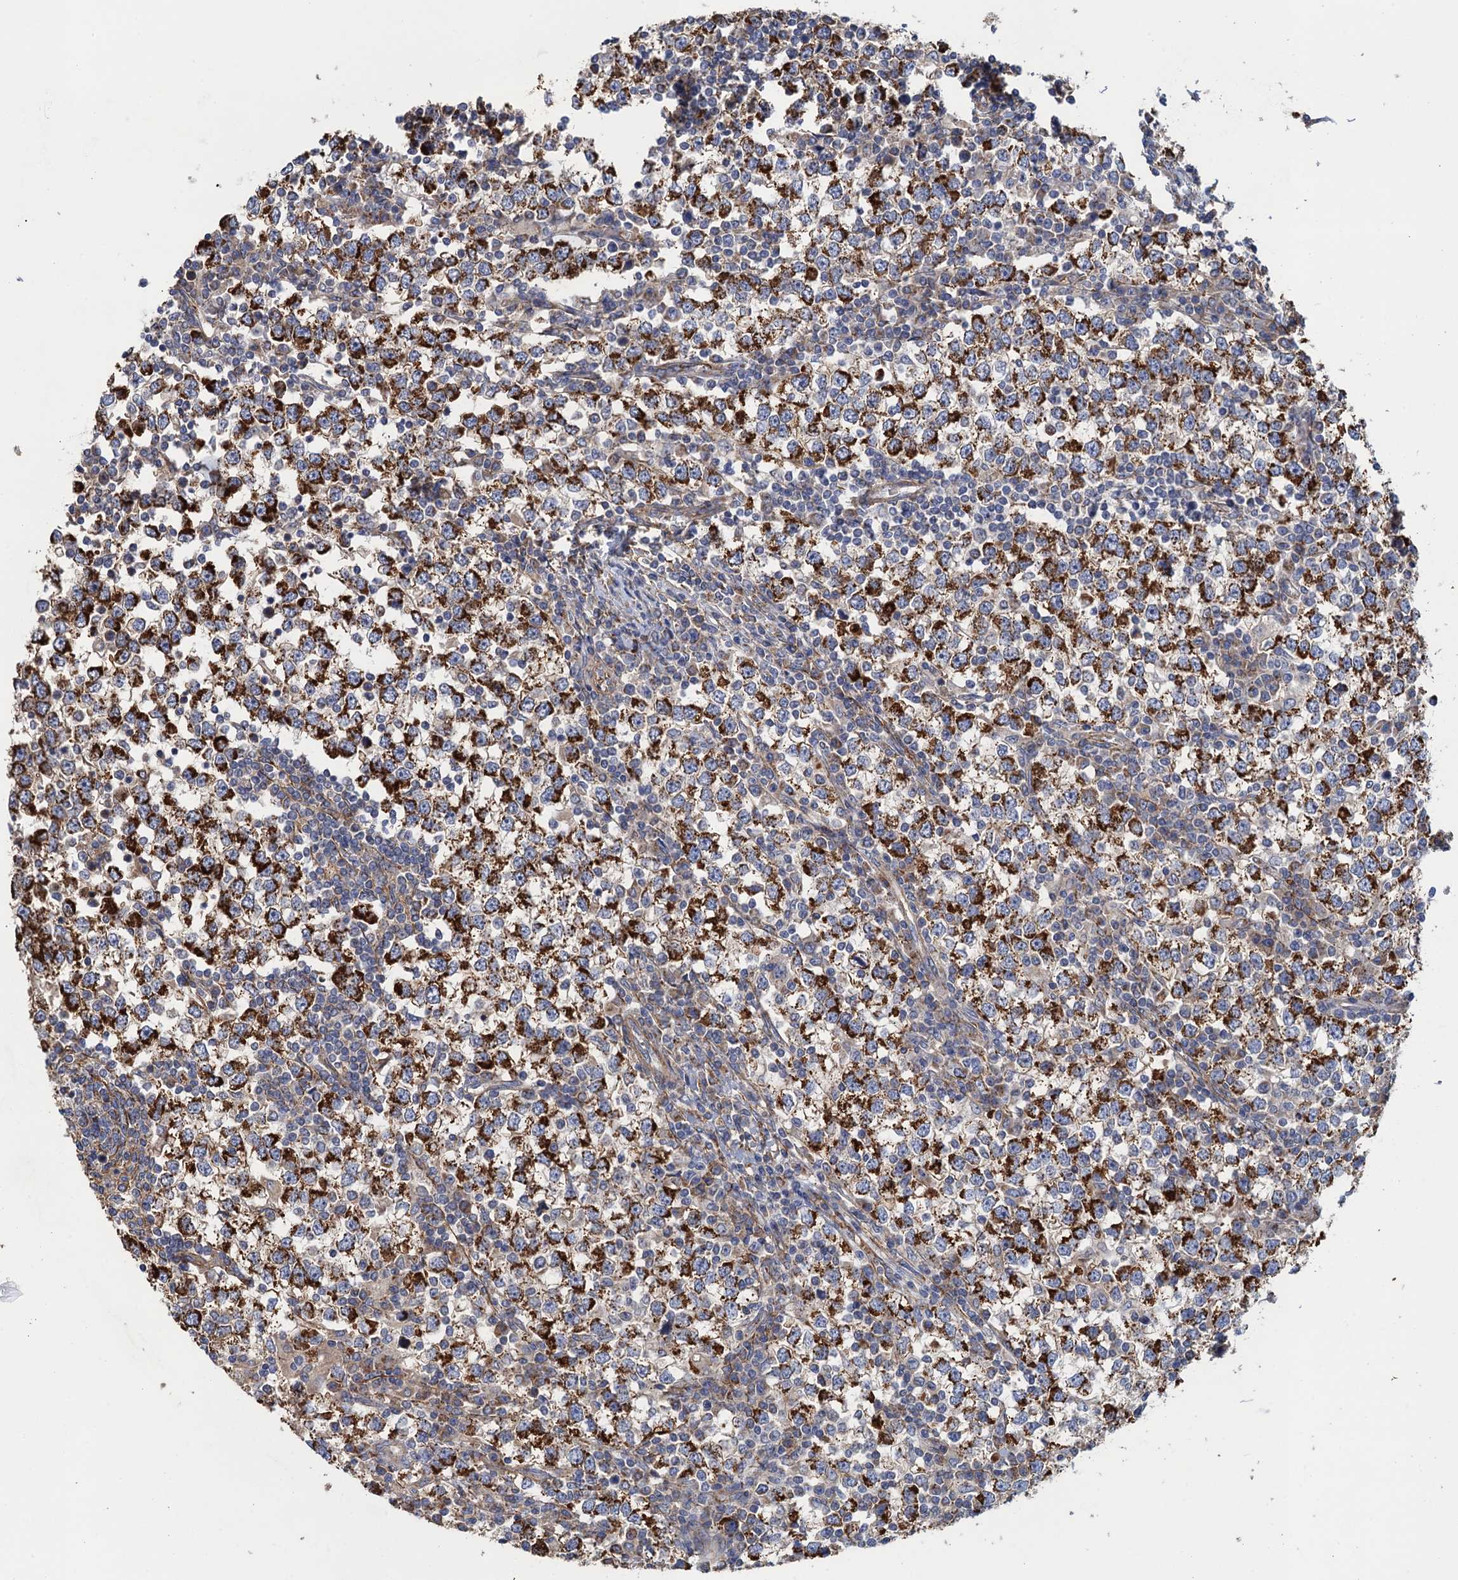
{"staining": {"intensity": "strong", "quantity": ">75%", "location": "cytoplasmic/membranous"}, "tissue": "testis cancer", "cell_type": "Tumor cells", "image_type": "cancer", "snomed": [{"axis": "morphology", "description": "Seminoma, NOS"}, {"axis": "topography", "description": "Testis"}], "caption": "Tumor cells reveal high levels of strong cytoplasmic/membranous expression in approximately >75% of cells in testis cancer.", "gene": "GCSH", "patient": {"sex": "male", "age": 65}}